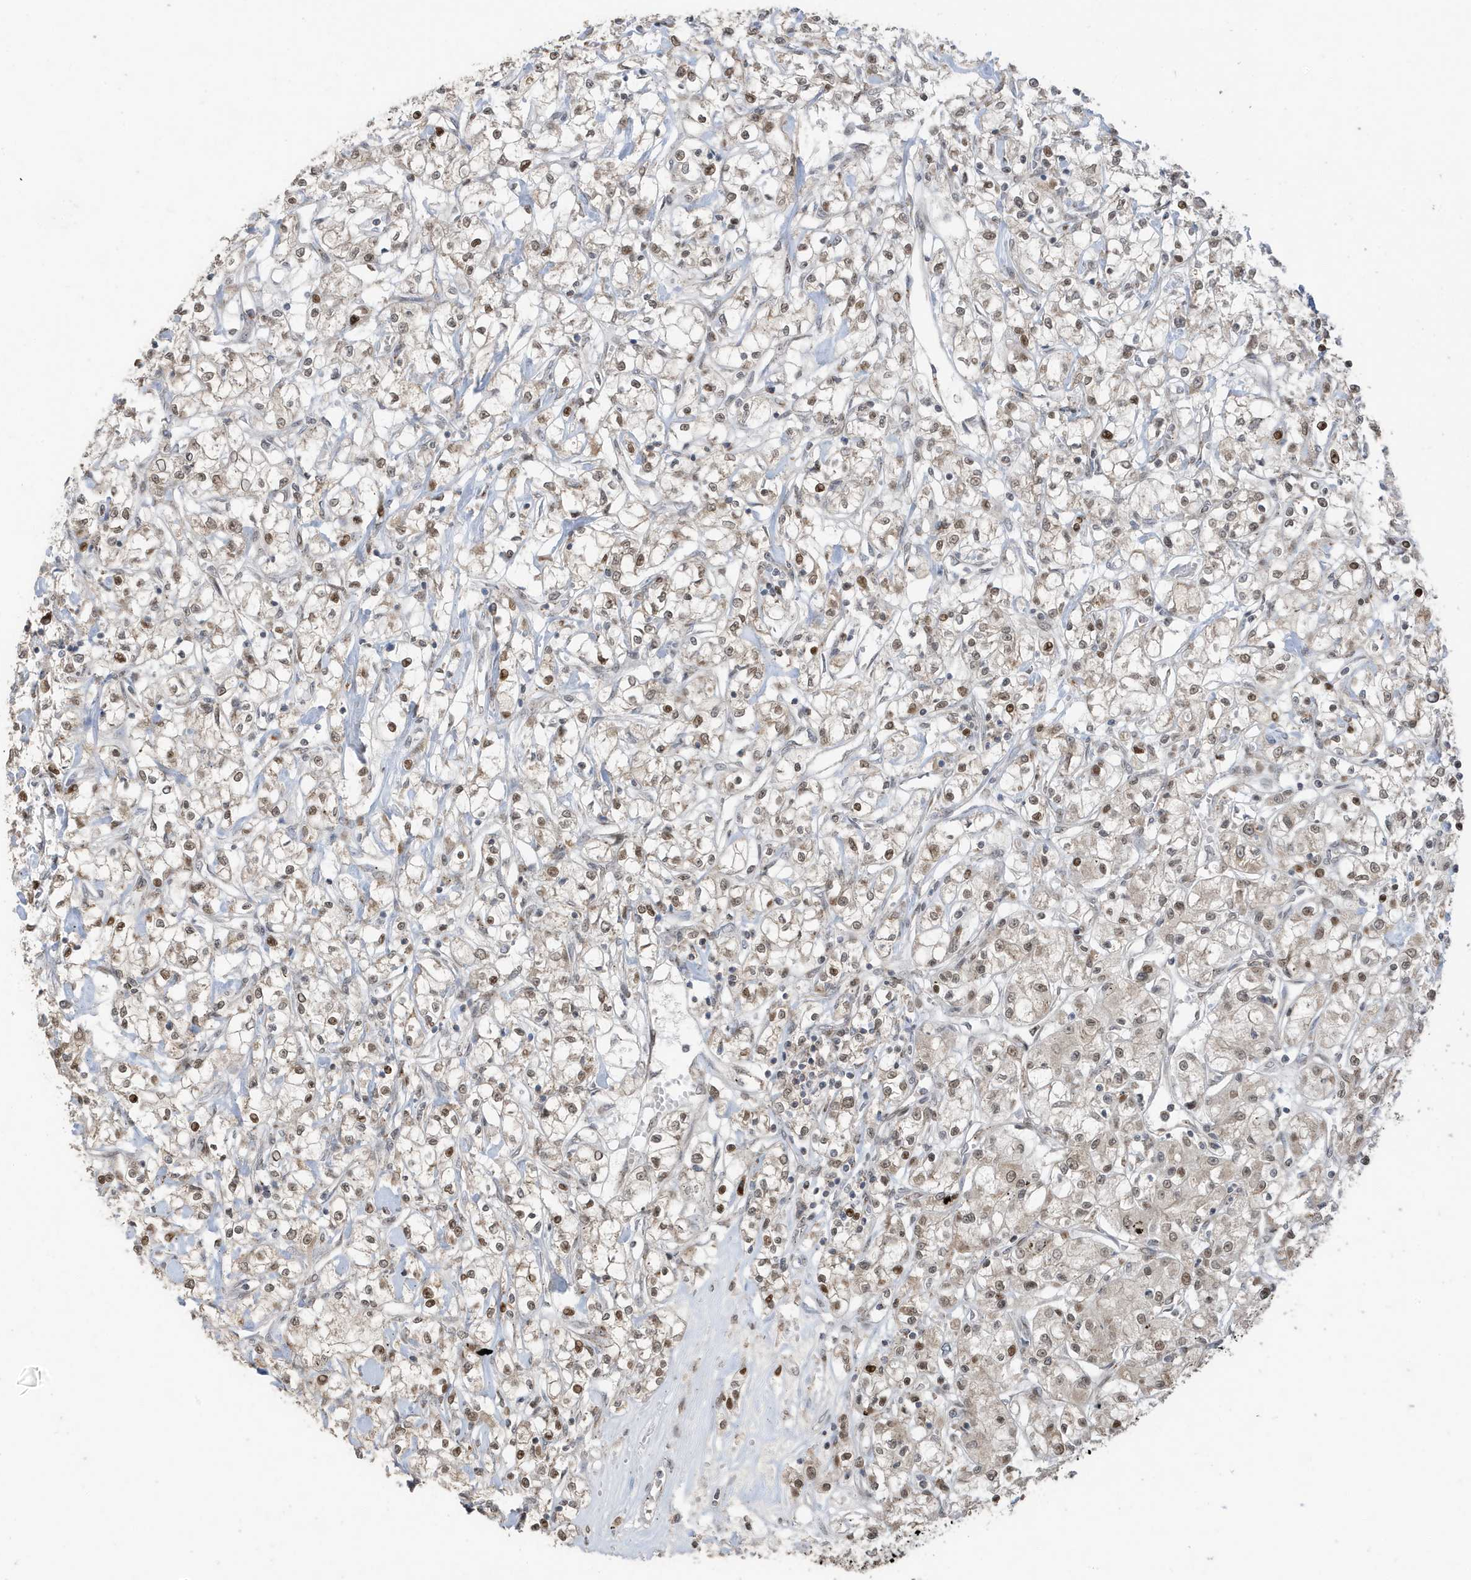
{"staining": {"intensity": "weak", "quantity": "25%-75%", "location": "nuclear"}, "tissue": "renal cancer", "cell_type": "Tumor cells", "image_type": "cancer", "snomed": [{"axis": "morphology", "description": "Adenocarcinoma, NOS"}, {"axis": "topography", "description": "Kidney"}], "caption": "Protein analysis of renal cancer (adenocarcinoma) tissue shows weak nuclear positivity in about 25%-75% of tumor cells.", "gene": "RER1", "patient": {"sex": "female", "age": 59}}